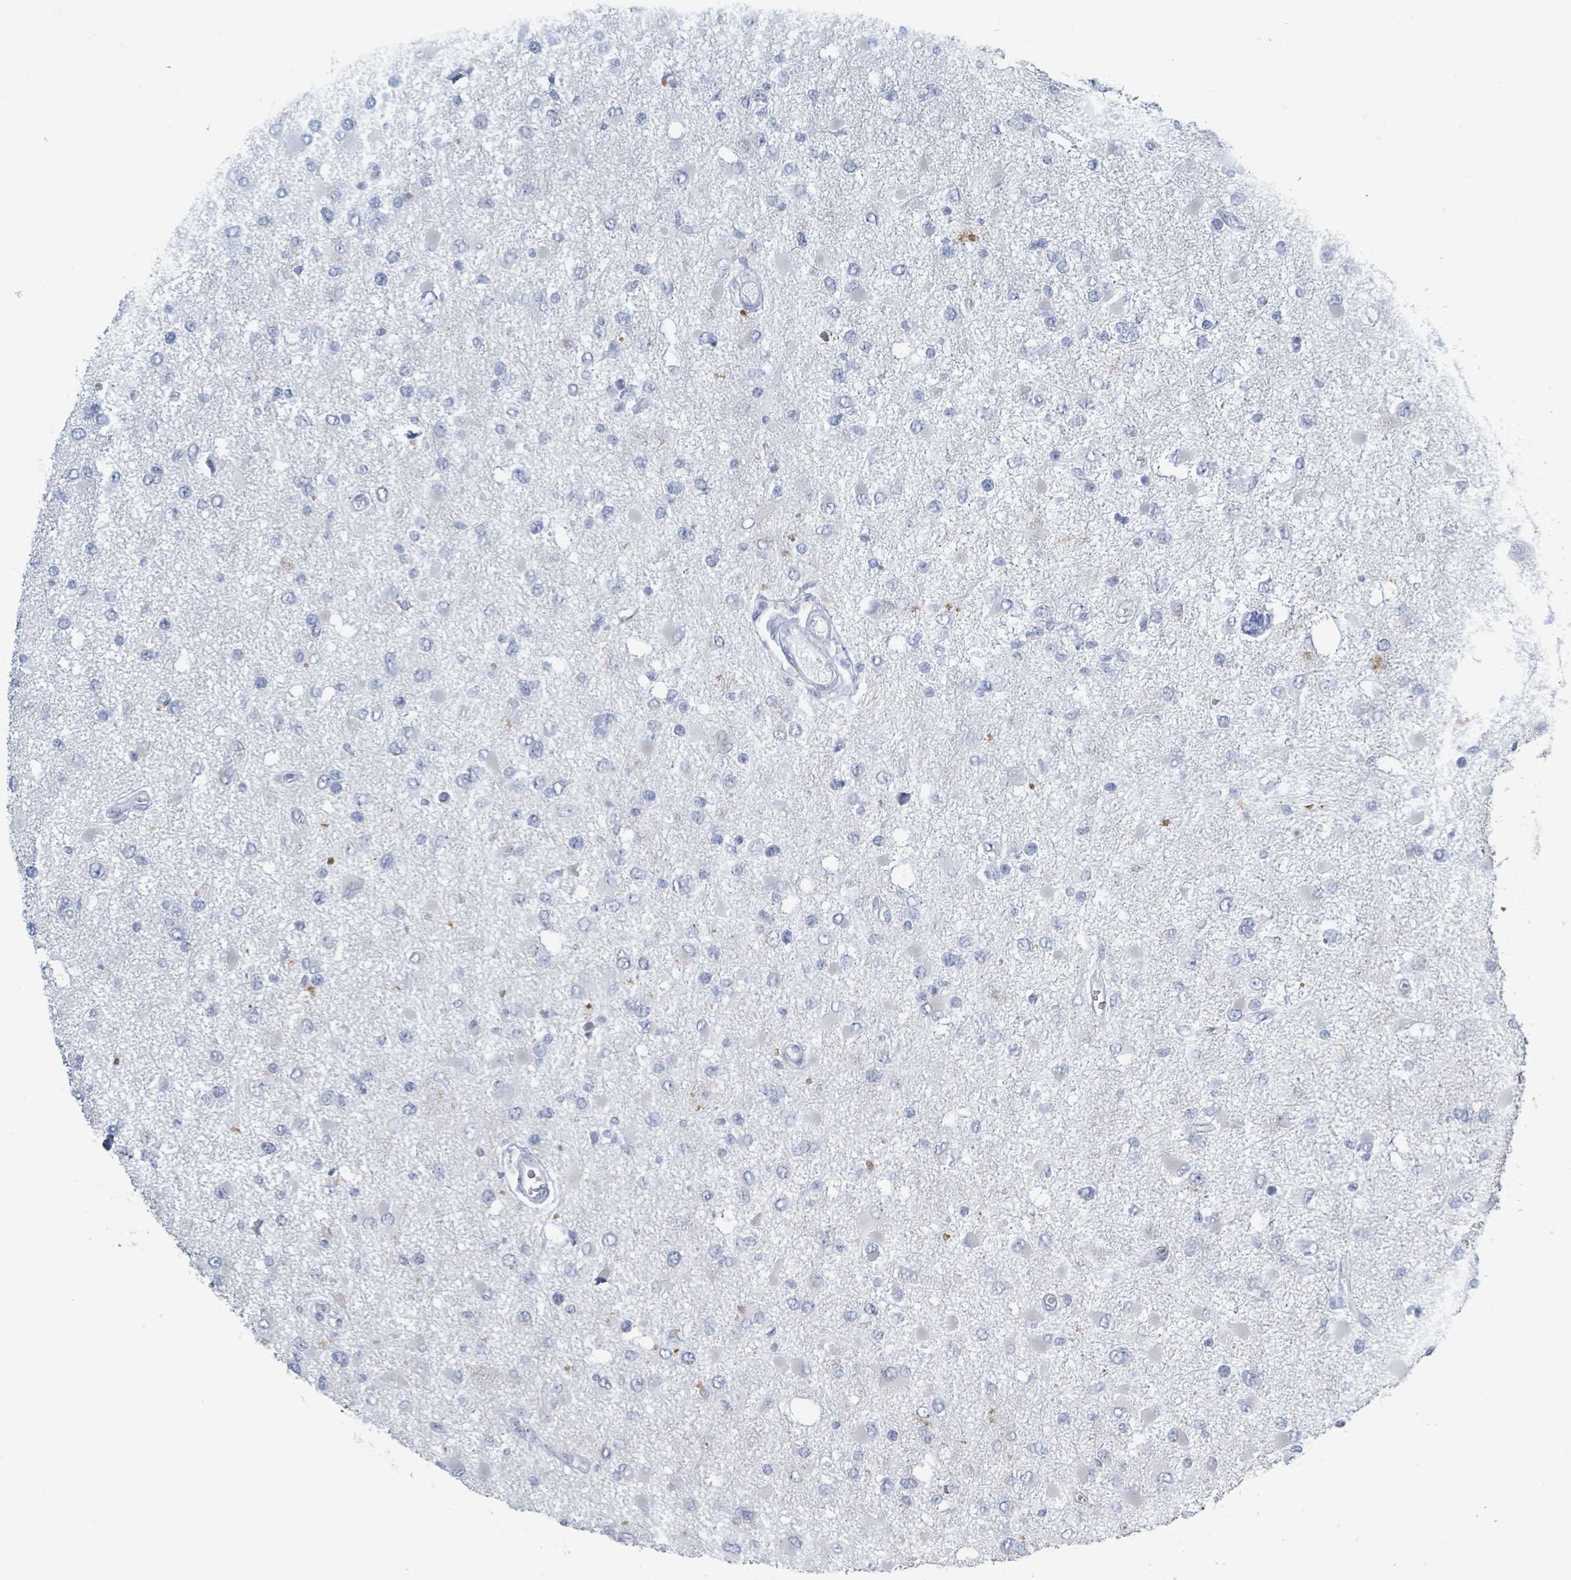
{"staining": {"intensity": "negative", "quantity": "none", "location": "none"}, "tissue": "glioma", "cell_type": "Tumor cells", "image_type": "cancer", "snomed": [{"axis": "morphology", "description": "Glioma, malignant, High grade"}, {"axis": "topography", "description": "Brain"}], "caption": "Tumor cells show no significant staining in glioma.", "gene": "HEATR5A", "patient": {"sex": "male", "age": 53}}